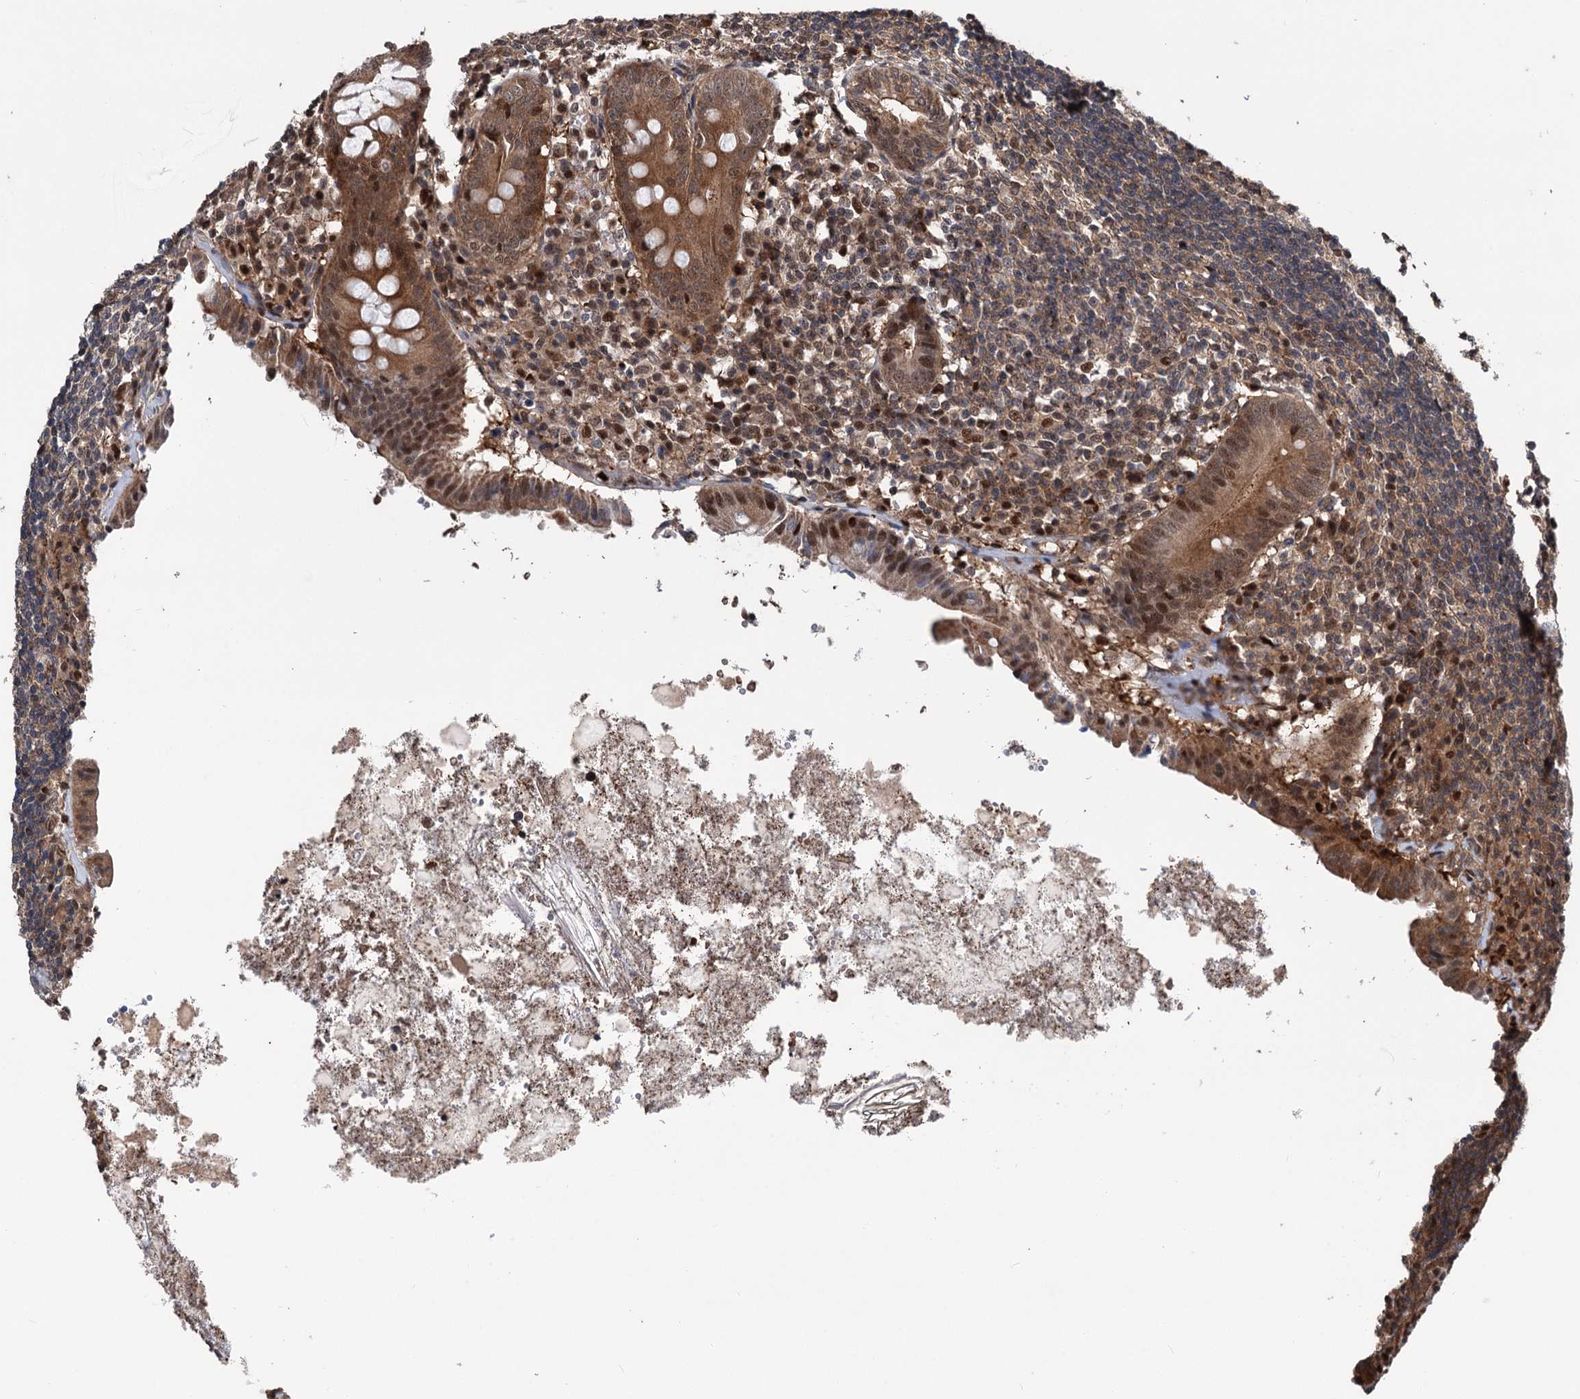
{"staining": {"intensity": "moderate", "quantity": ">75%", "location": "cytoplasmic/membranous,nuclear"}, "tissue": "appendix", "cell_type": "Glandular cells", "image_type": "normal", "snomed": [{"axis": "morphology", "description": "Normal tissue, NOS"}, {"axis": "topography", "description": "Appendix"}], "caption": "The immunohistochemical stain labels moderate cytoplasmic/membranous,nuclear positivity in glandular cells of unremarkable appendix. (DAB (3,3'-diaminobenzidine) IHC with brightfield microscopy, high magnification).", "gene": "GPBP1", "patient": {"sex": "female", "age": 54}}